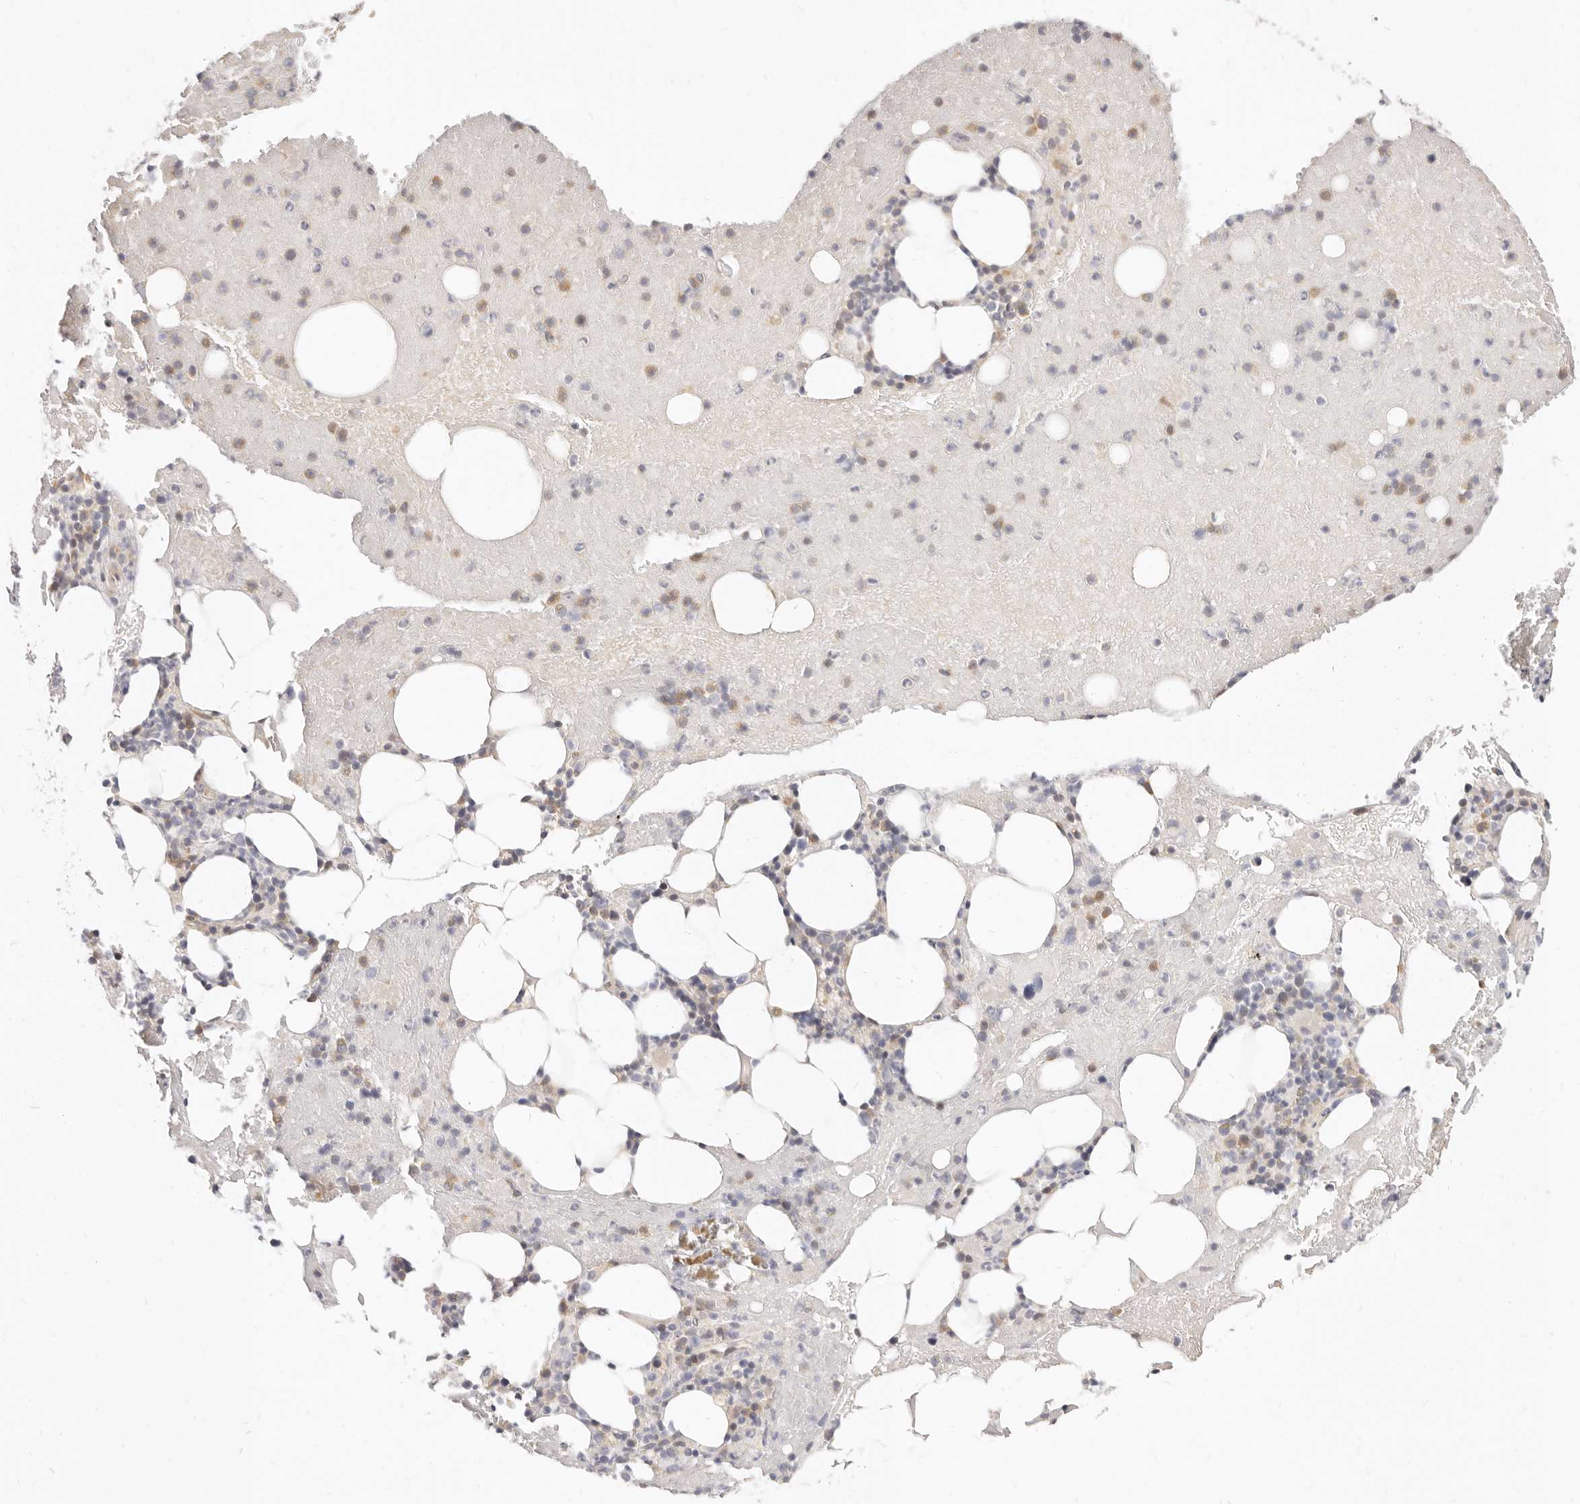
{"staining": {"intensity": "weak", "quantity": "<25%", "location": "cytoplasmic/membranous"}, "tissue": "bone marrow", "cell_type": "Hematopoietic cells", "image_type": "normal", "snomed": [{"axis": "morphology", "description": "Normal tissue, NOS"}, {"axis": "topography", "description": "Bone marrow"}], "caption": "IHC micrograph of unremarkable bone marrow: bone marrow stained with DAB exhibits no significant protein staining in hematopoietic cells.", "gene": "LTB4R2", "patient": {"sex": "female", "age": 54}}